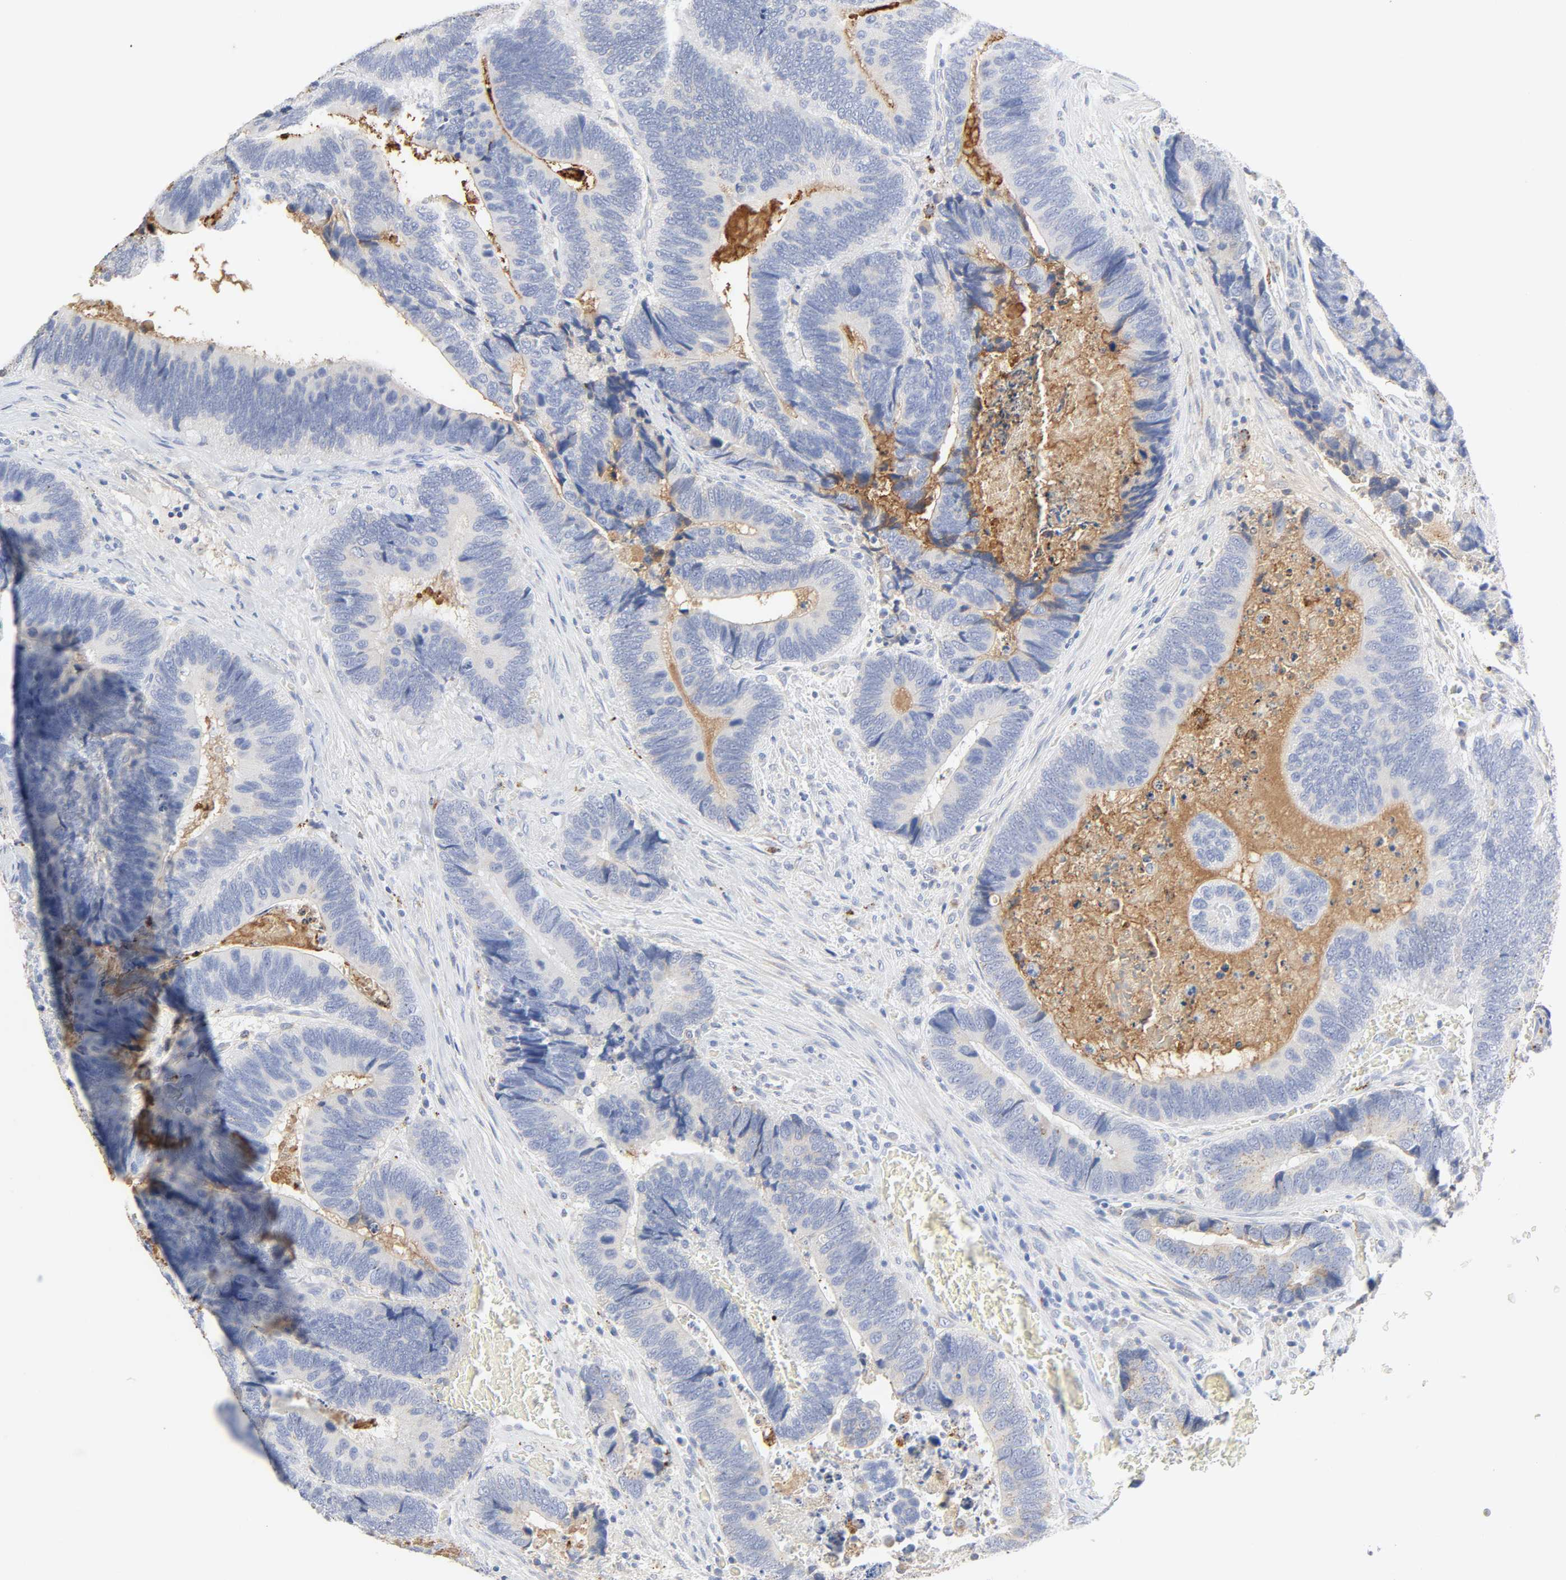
{"staining": {"intensity": "negative", "quantity": "none", "location": "none"}, "tissue": "colorectal cancer", "cell_type": "Tumor cells", "image_type": "cancer", "snomed": [{"axis": "morphology", "description": "Adenocarcinoma, NOS"}, {"axis": "topography", "description": "Colon"}], "caption": "An immunohistochemistry histopathology image of colorectal cancer (adenocarcinoma) is shown. There is no staining in tumor cells of colorectal cancer (adenocarcinoma). Nuclei are stained in blue.", "gene": "MAGEB17", "patient": {"sex": "male", "age": 72}}